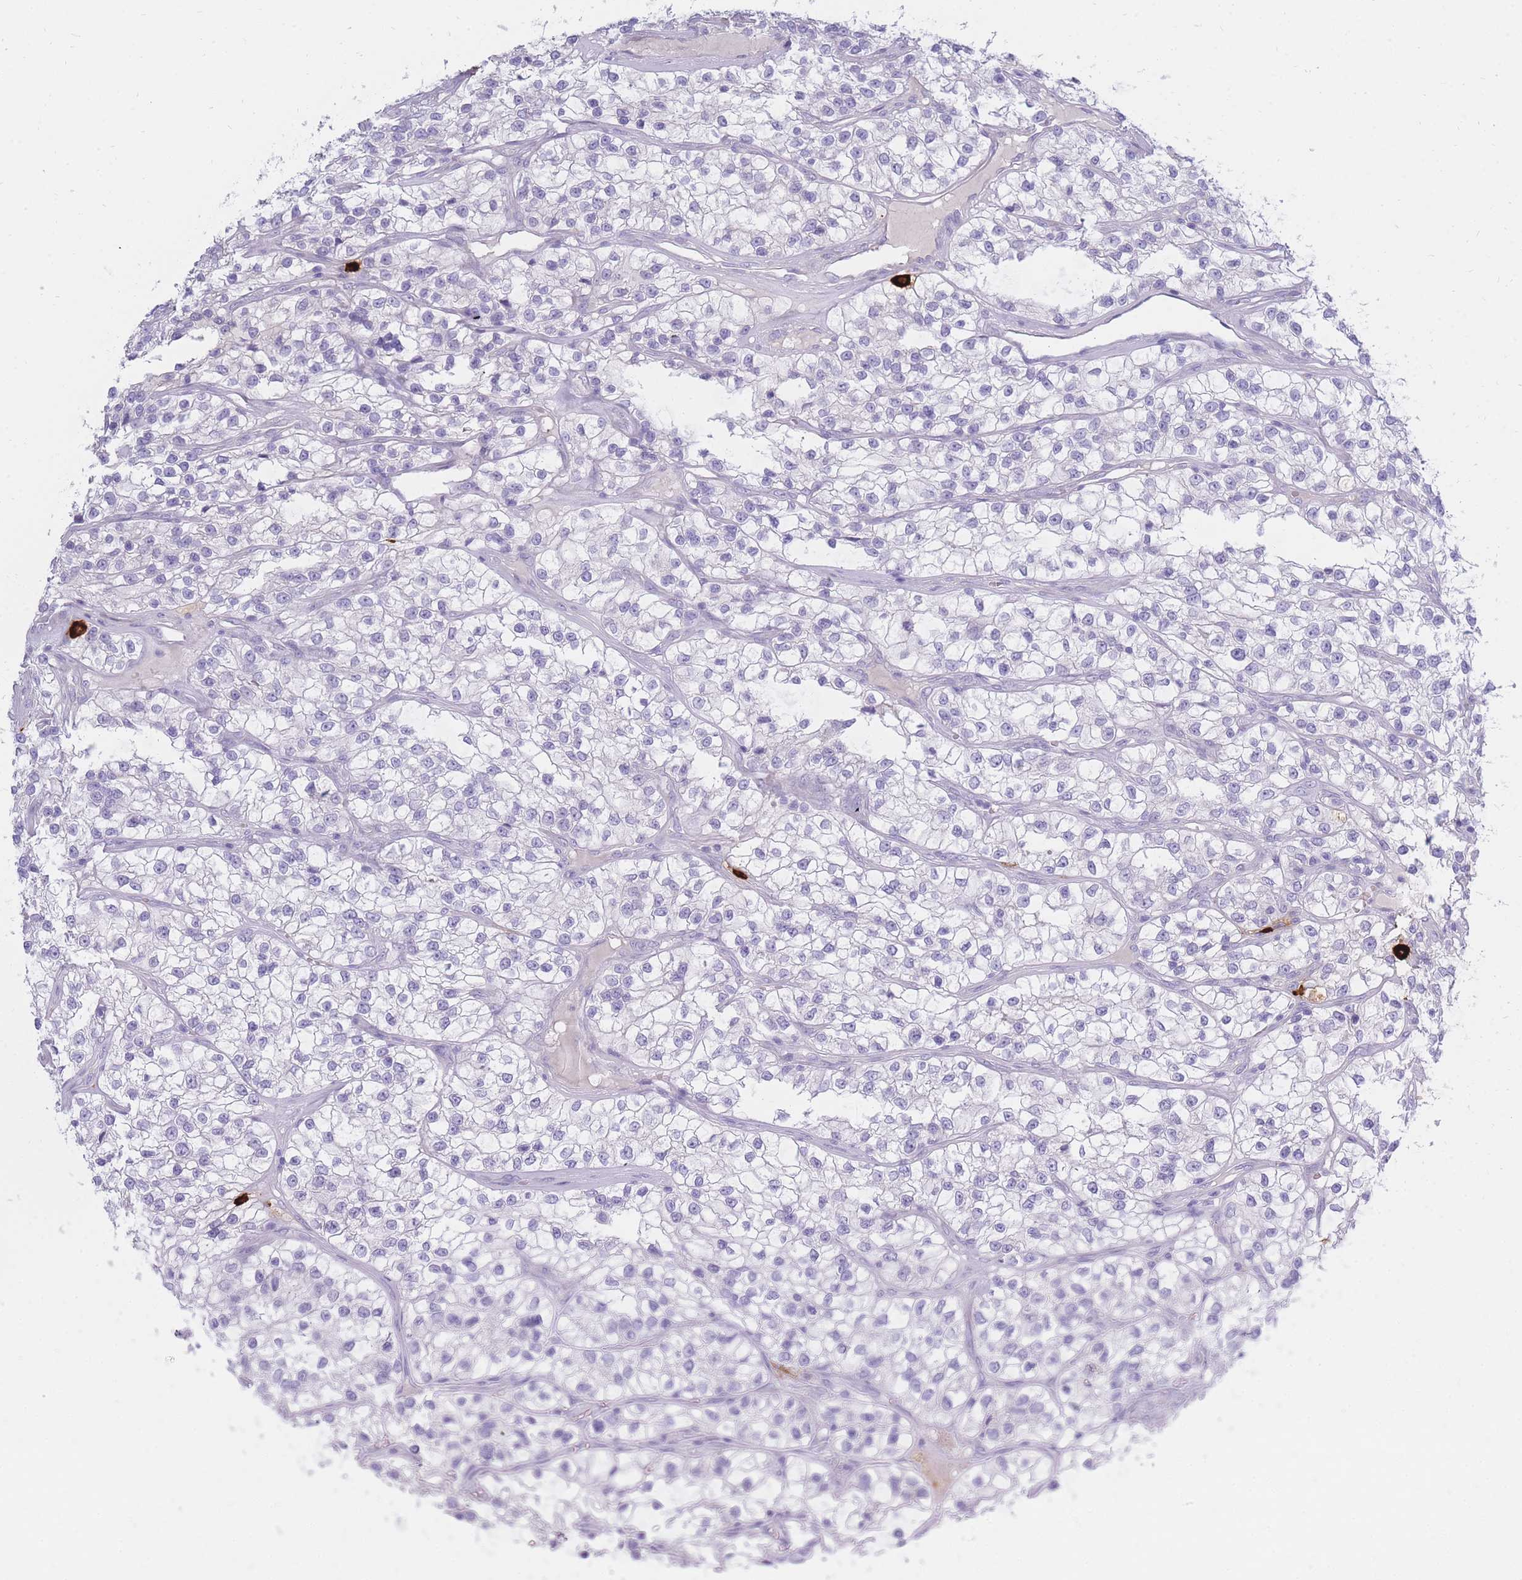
{"staining": {"intensity": "negative", "quantity": "none", "location": "none"}, "tissue": "renal cancer", "cell_type": "Tumor cells", "image_type": "cancer", "snomed": [{"axis": "morphology", "description": "Adenocarcinoma, NOS"}, {"axis": "topography", "description": "Kidney"}], "caption": "Human renal cancer (adenocarcinoma) stained for a protein using IHC reveals no expression in tumor cells.", "gene": "TPSD1", "patient": {"sex": "female", "age": 57}}